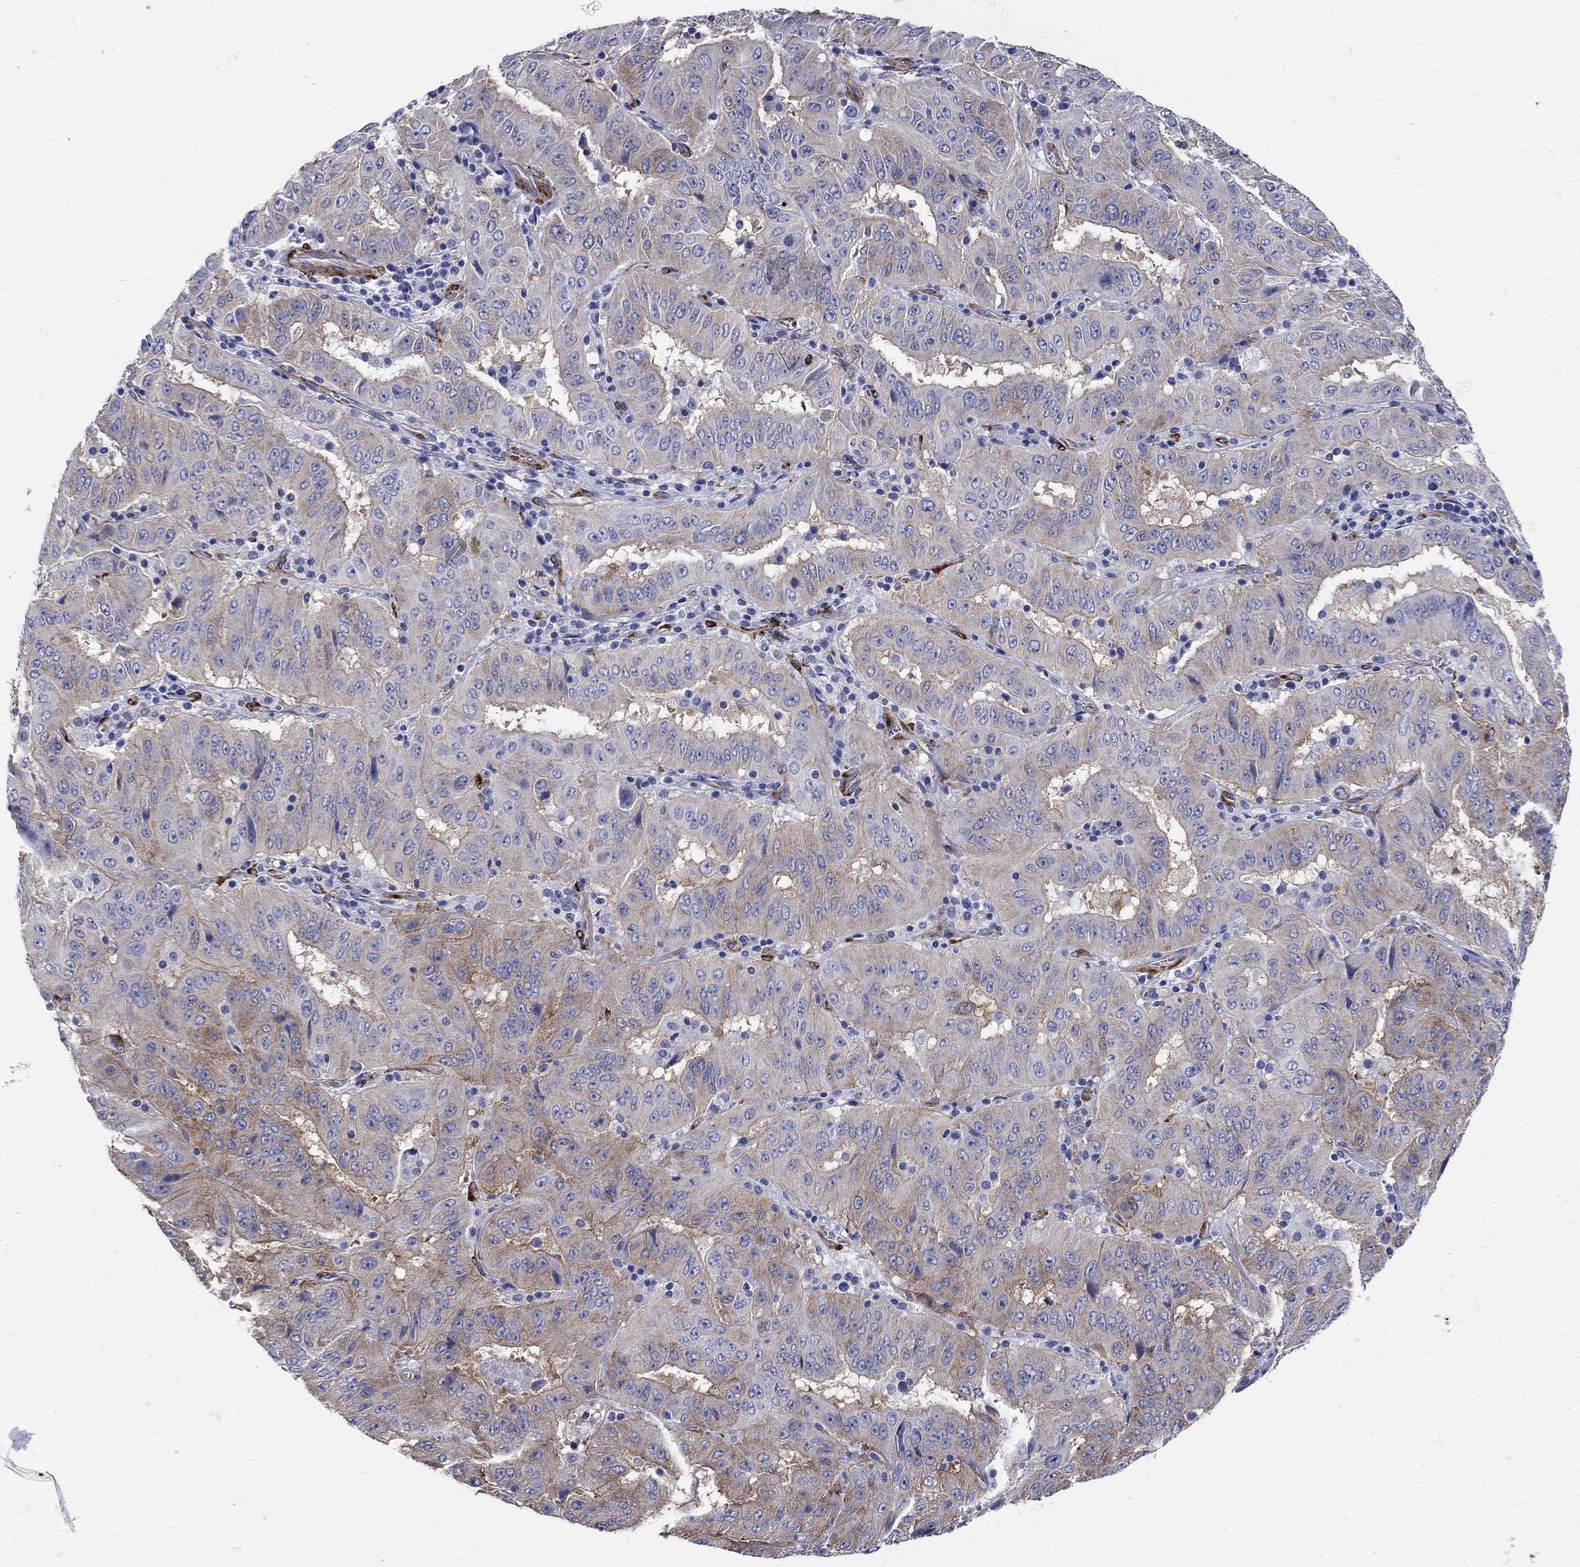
{"staining": {"intensity": "moderate", "quantity": "<25%", "location": "cytoplasmic/membranous"}, "tissue": "pancreatic cancer", "cell_type": "Tumor cells", "image_type": "cancer", "snomed": [{"axis": "morphology", "description": "Adenocarcinoma, NOS"}, {"axis": "topography", "description": "Pancreas"}], "caption": "Moderate cytoplasmic/membranous expression for a protein is appreciated in about <25% of tumor cells of pancreatic cancer (adenocarcinoma) using immunohistochemistry.", "gene": "SEPTIN8", "patient": {"sex": "male", "age": 63}}